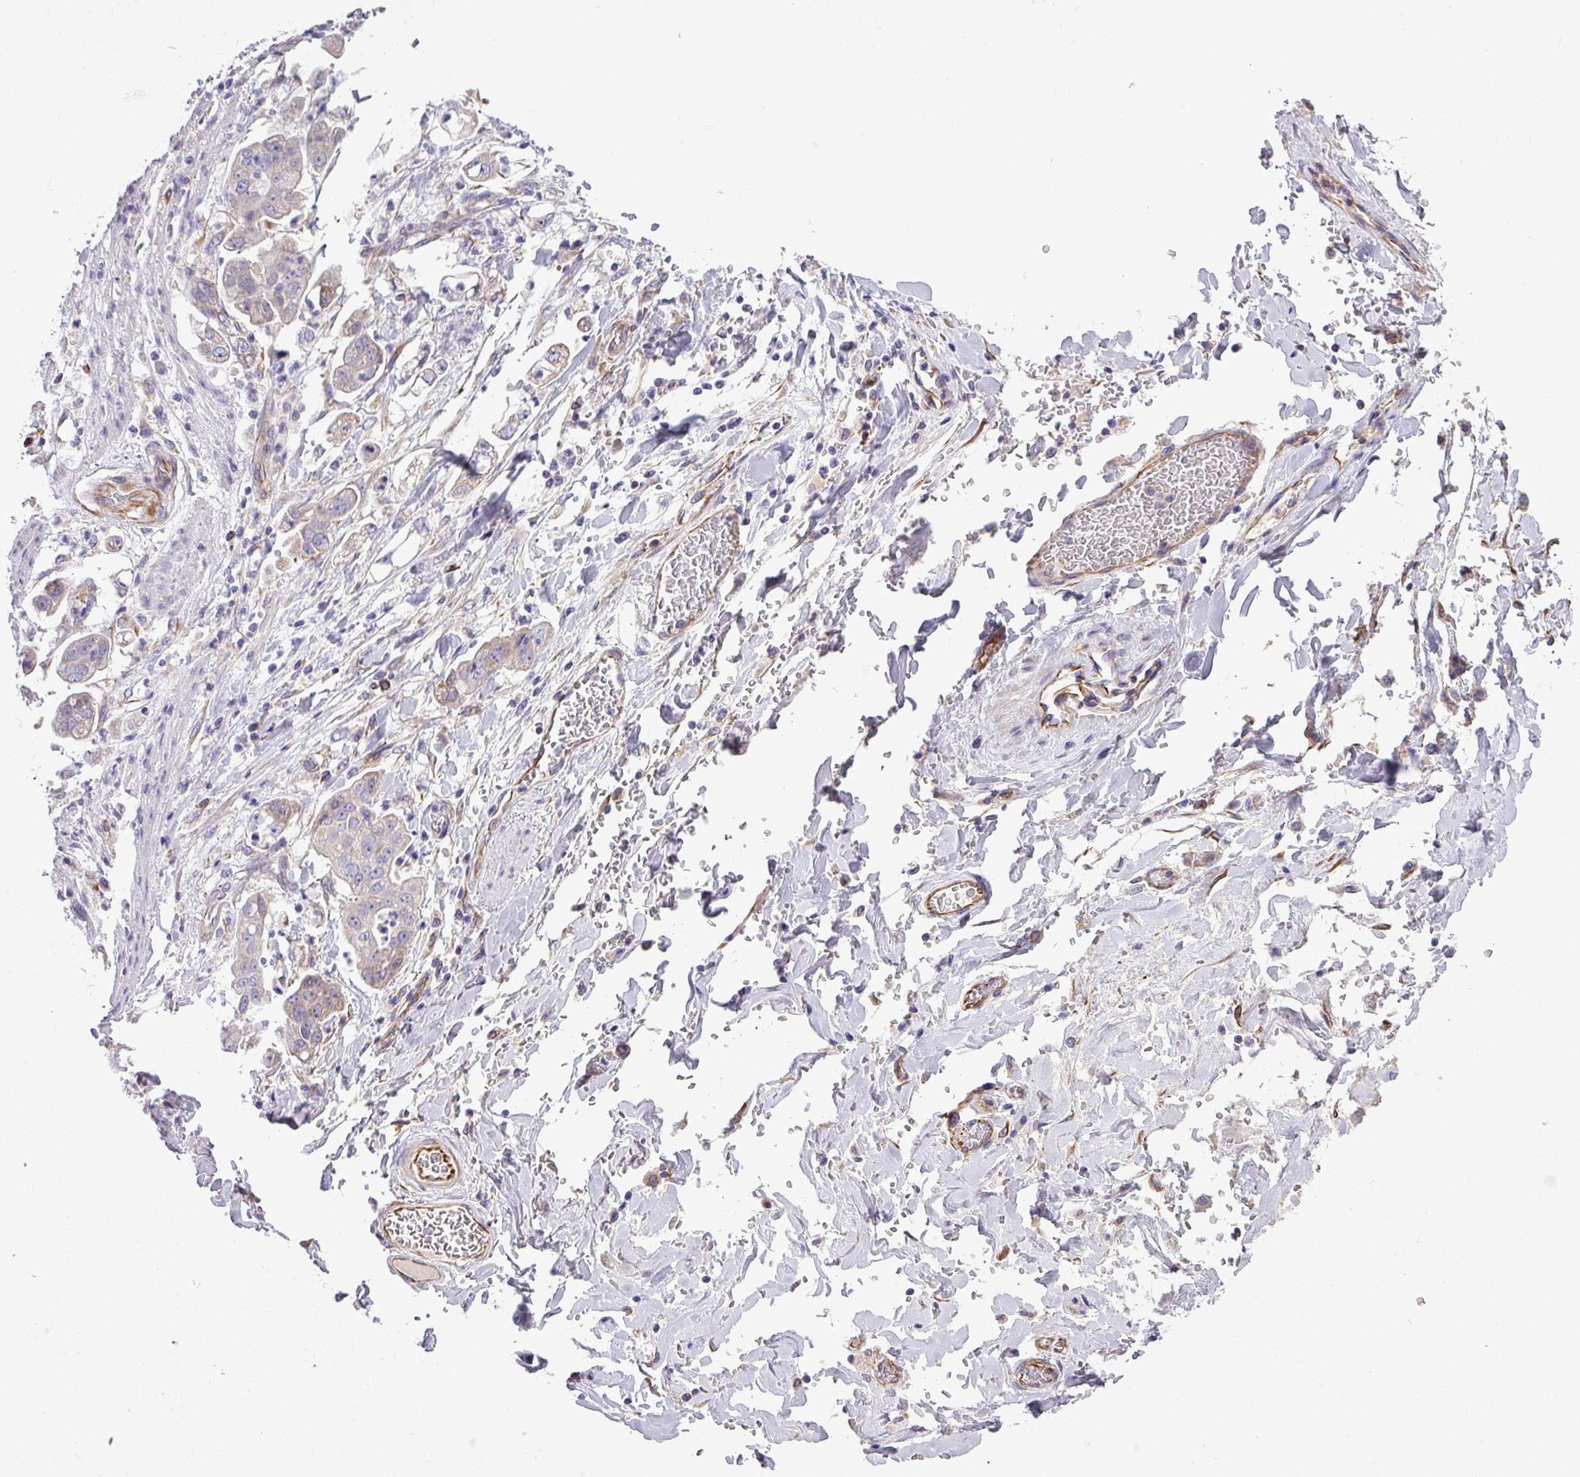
{"staining": {"intensity": "negative", "quantity": "none", "location": "none"}, "tissue": "stomach cancer", "cell_type": "Tumor cells", "image_type": "cancer", "snomed": [{"axis": "morphology", "description": "Adenocarcinoma, NOS"}, {"axis": "topography", "description": "Stomach"}], "caption": "Tumor cells are negative for brown protein staining in stomach adenocarcinoma.", "gene": "MRM2", "patient": {"sex": "male", "age": 62}}